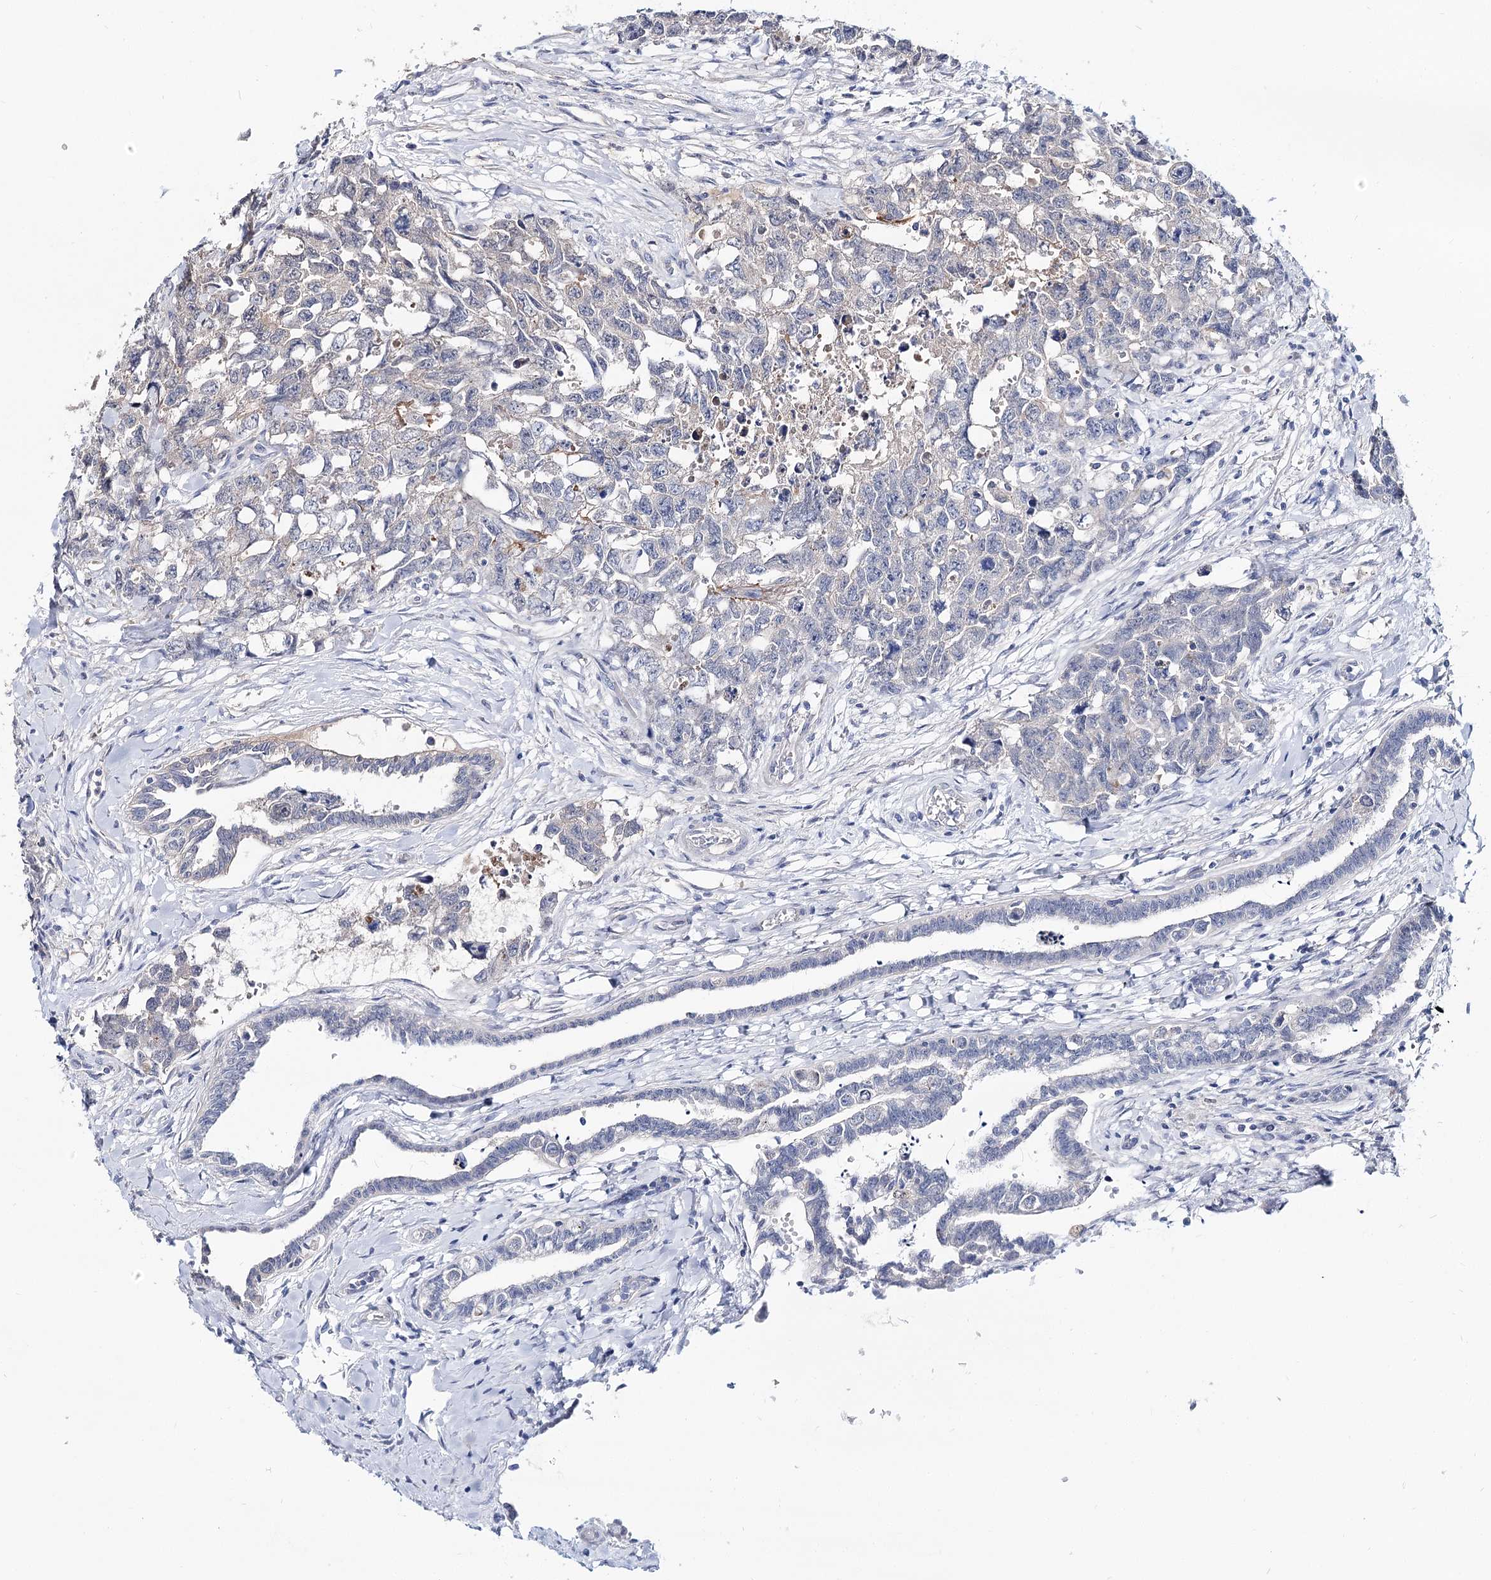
{"staining": {"intensity": "negative", "quantity": "none", "location": "none"}, "tissue": "testis cancer", "cell_type": "Tumor cells", "image_type": "cancer", "snomed": [{"axis": "morphology", "description": "Carcinoma, Embryonal, NOS"}, {"axis": "topography", "description": "Testis"}], "caption": "Tumor cells are negative for brown protein staining in testis cancer (embryonal carcinoma).", "gene": "UGP2", "patient": {"sex": "male", "age": 31}}